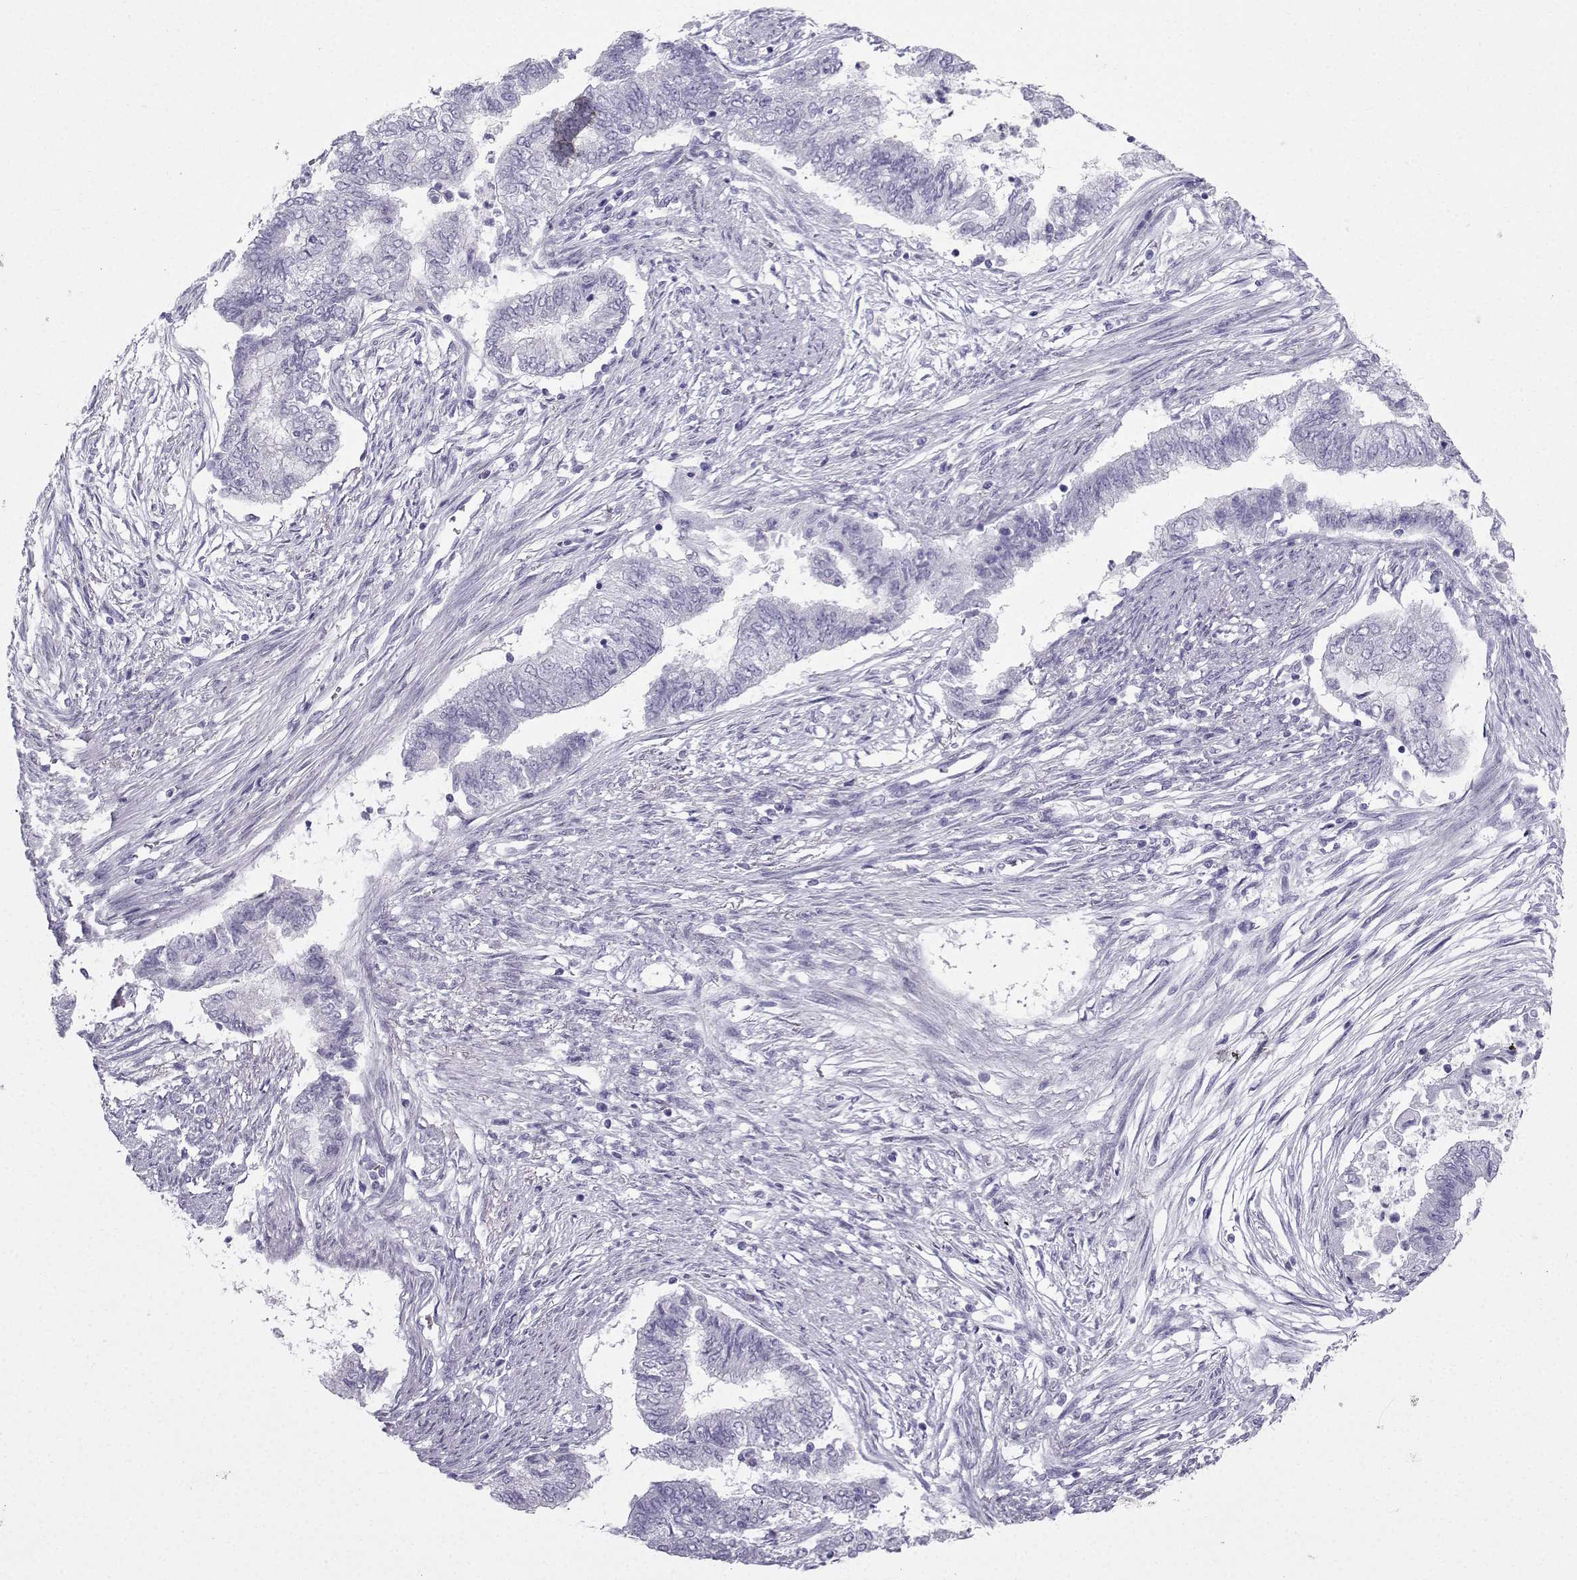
{"staining": {"intensity": "negative", "quantity": "none", "location": "none"}, "tissue": "endometrial cancer", "cell_type": "Tumor cells", "image_type": "cancer", "snomed": [{"axis": "morphology", "description": "Adenocarcinoma, NOS"}, {"axis": "topography", "description": "Endometrium"}], "caption": "The histopathology image reveals no staining of tumor cells in endometrial cancer.", "gene": "IQCD", "patient": {"sex": "female", "age": 65}}